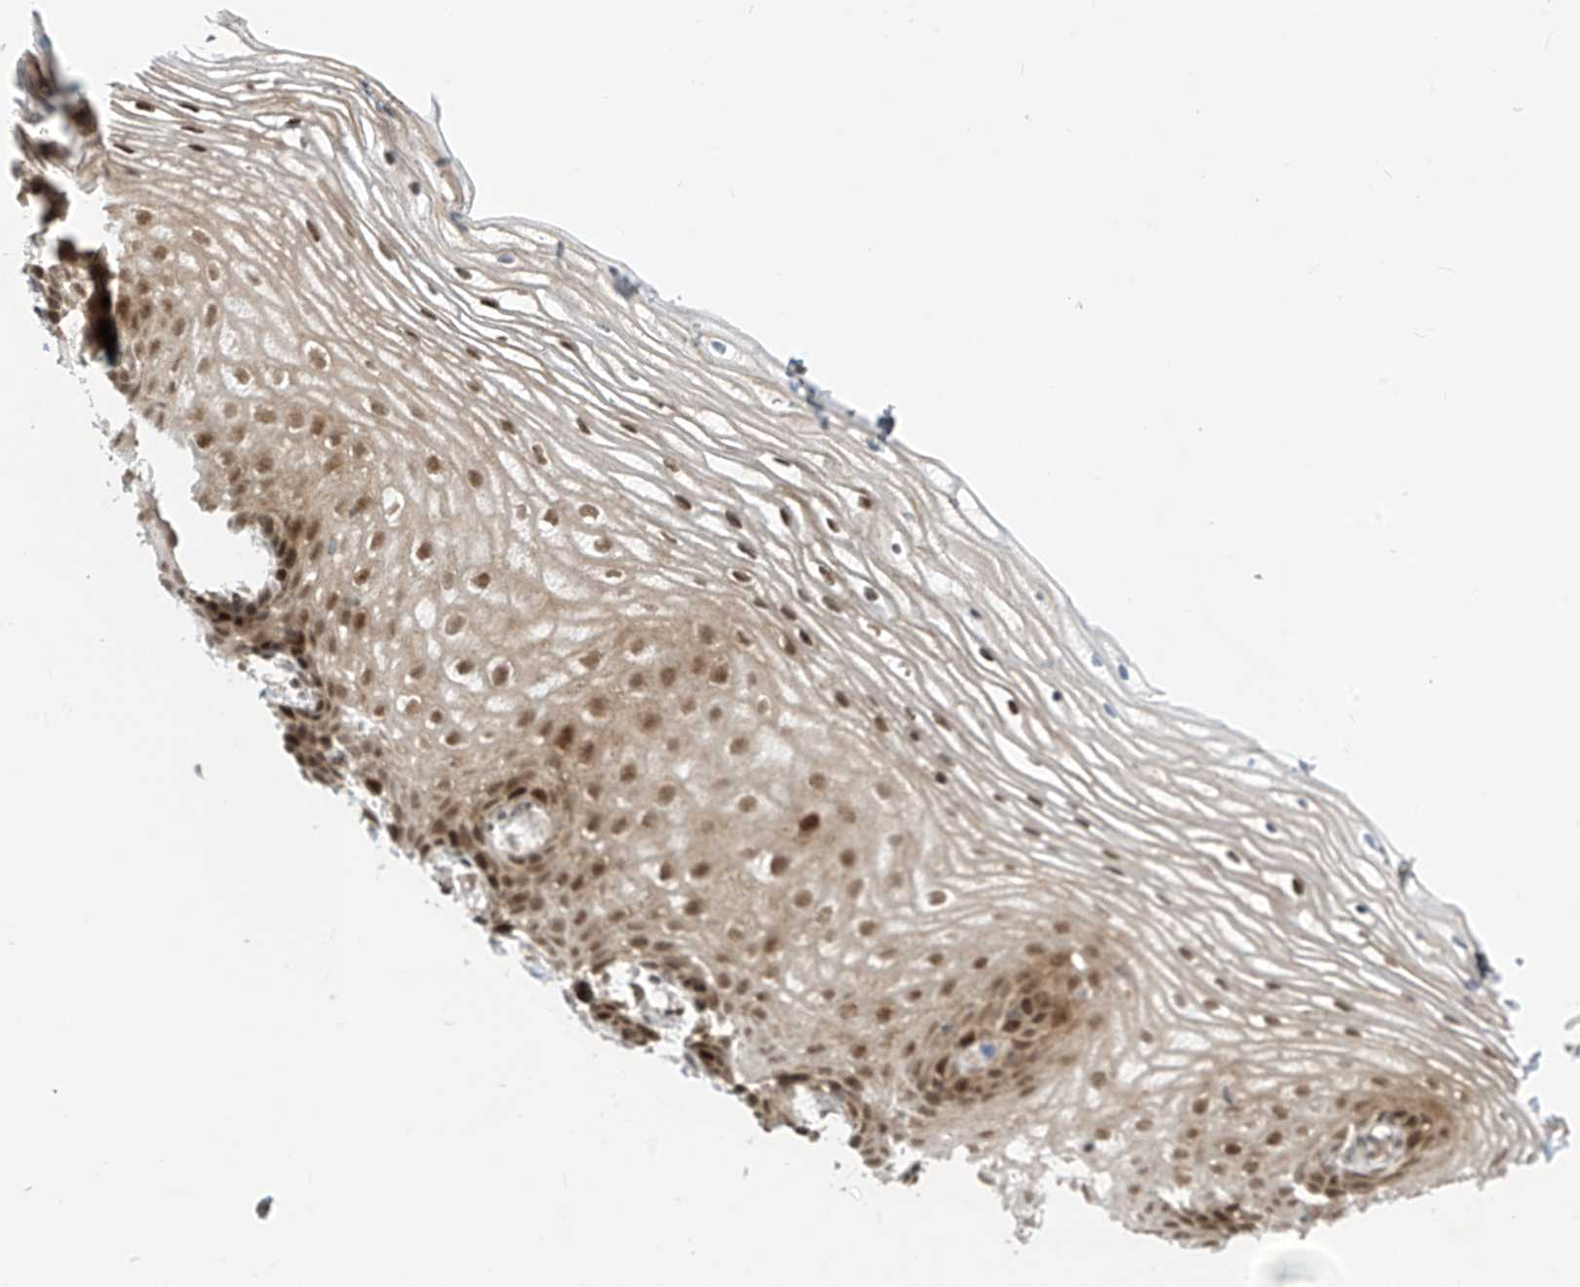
{"staining": {"intensity": "moderate", "quantity": ">75%", "location": "cytoplasmic/membranous,nuclear"}, "tissue": "vagina", "cell_type": "Squamous epithelial cells", "image_type": "normal", "snomed": [{"axis": "morphology", "description": "Normal tissue, NOS"}, {"axis": "topography", "description": "Vagina"}], "caption": "Vagina stained for a protein reveals moderate cytoplasmic/membranous,nuclear positivity in squamous epithelial cells. (brown staining indicates protein expression, while blue staining denotes nuclei).", "gene": "LAGE3", "patient": {"sex": "female", "age": 60}}